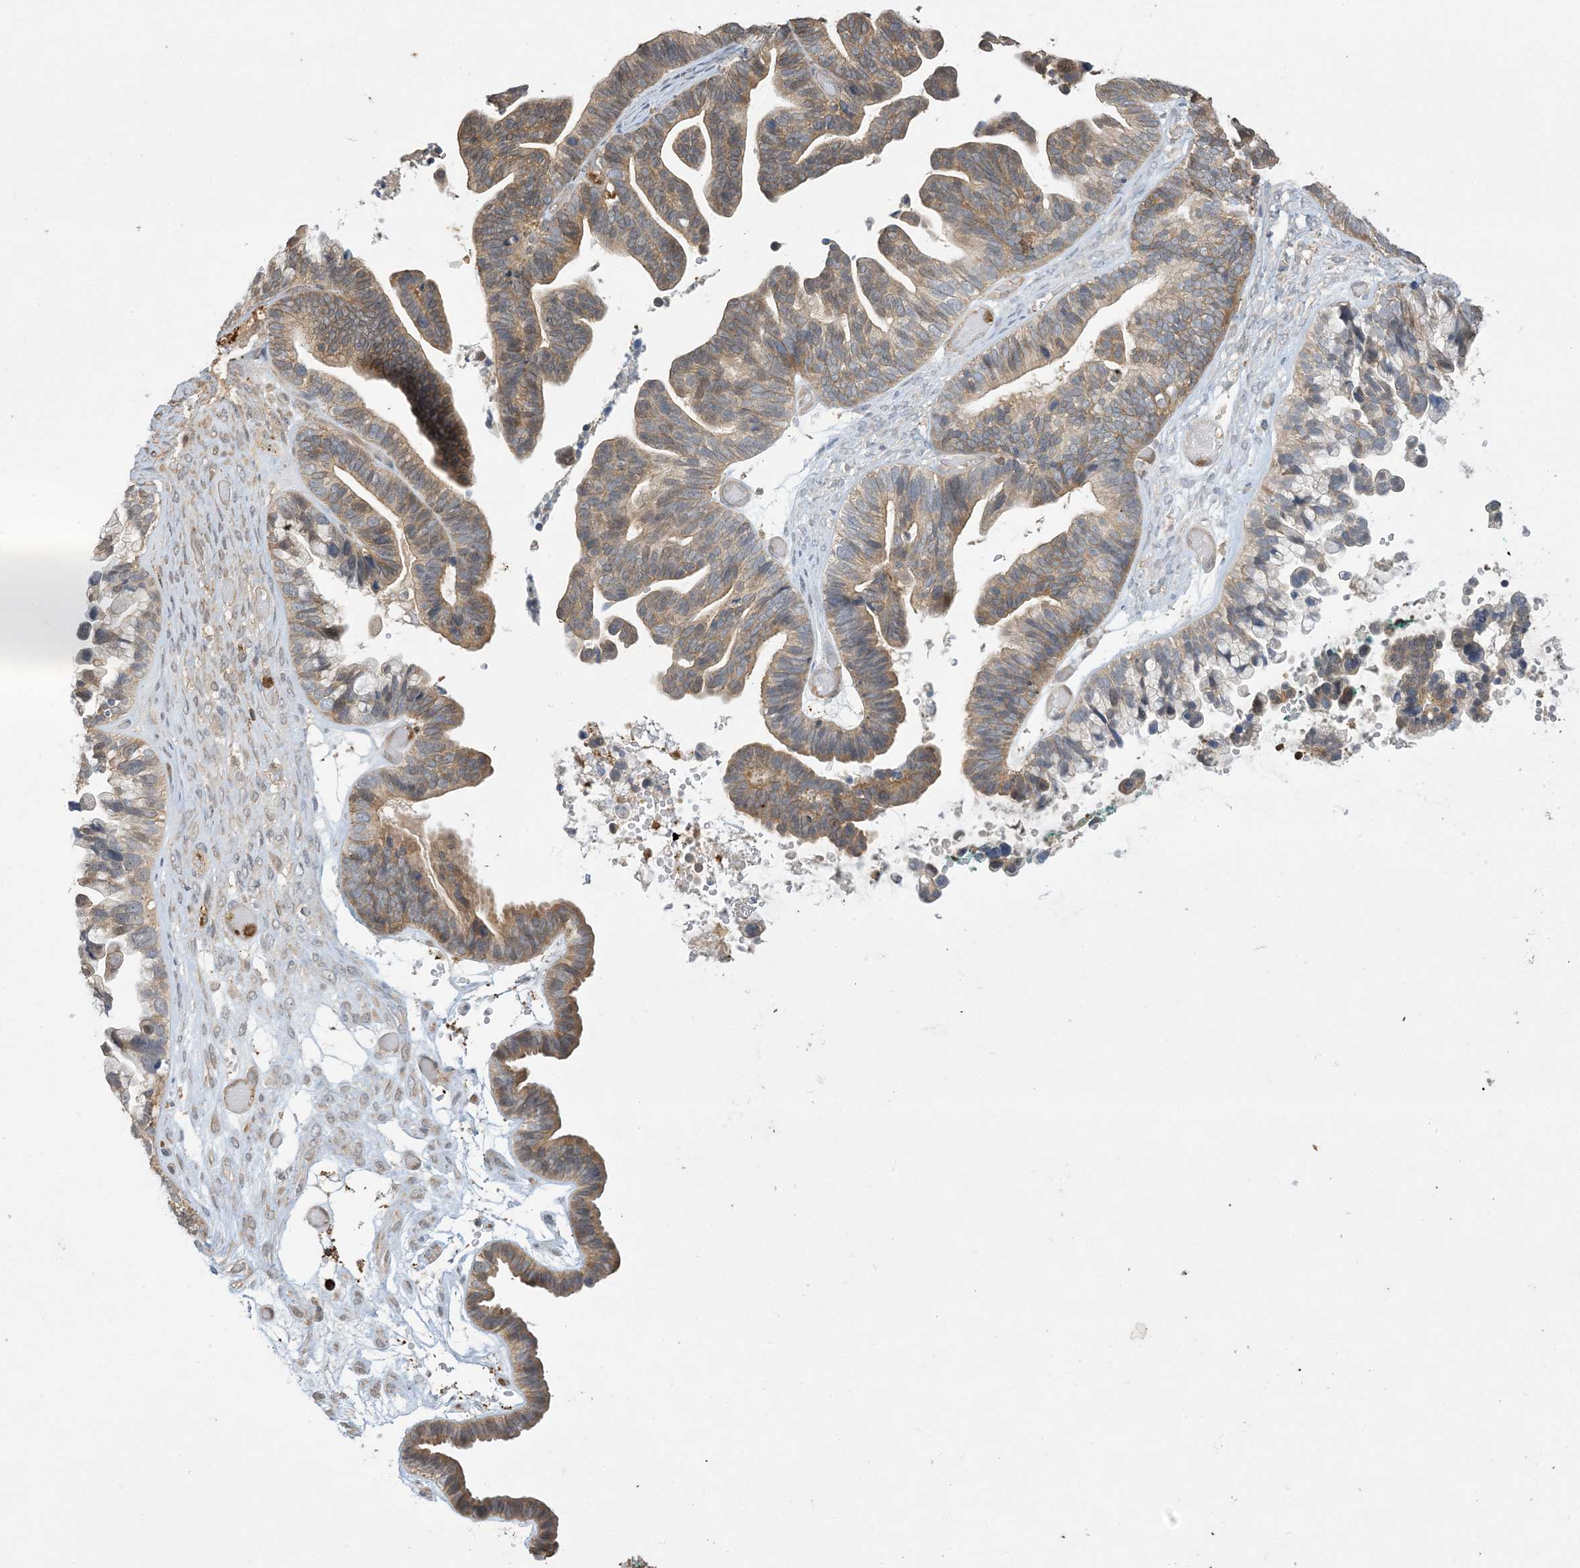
{"staining": {"intensity": "weak", "quantity": ">75%", "location": "cytoplasmic/membranous"}, "tissue": "ovarian cancer", "cell_type": "Tumor cells", "image_type": "cancer", "snomed": [{"axis": "morphology", "description": "Cystadenocarcinoma, serous, NOS"}, {"axis": "topography", "description": "Ovary"}], "caption": "A micrograph showing weak cytoplasmic/membranous expression in about >75% of tumor cells in ovarian serous cystadenocarcinoma, as visualized by brown immunohistochemical staining.", "gene": "TMSB4X", "patient": {"sex": "female", "age": 56}}